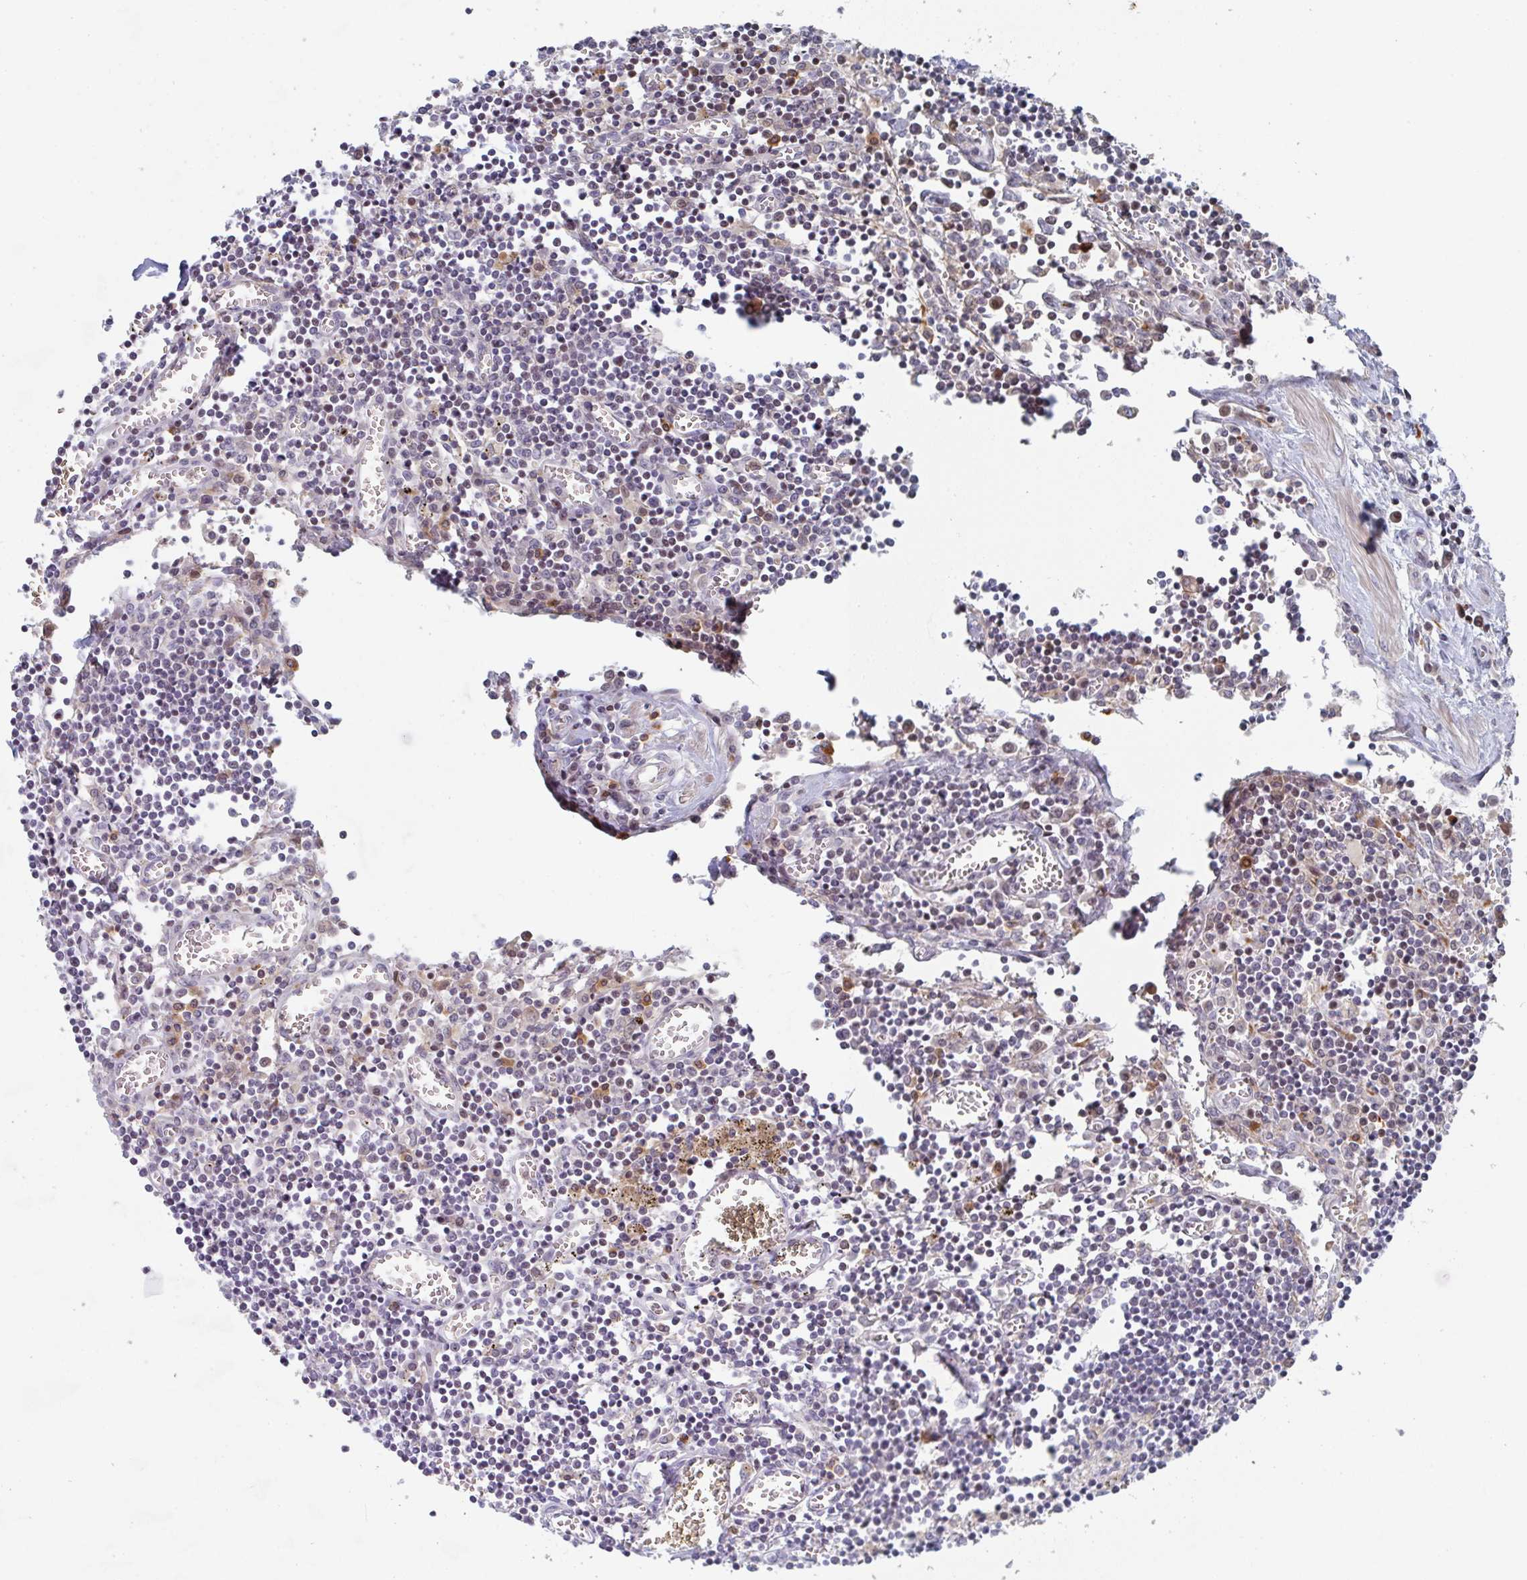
{"staining": {"intensity": "weak", "quantity": "25%-75%", "location": "cytoplasmic/membranous"}, "tissue": "lymph node", "cell_type": "Germinal center cells", "image_type": "normal", "snomed": [{"axis": "morphology", "description": "Normal tissue, NOS"}, {"axis": "topography", "description": "Lymph node"}], "caption": "High-magnification brightfield microscopy of benign lymph node stained with DAB (brown) and counterstained with hematoxylin (blue). germinal center cells exhibit weak cytoplasmic/membranous expression is present in about25%-75% of cells.", "gene": "KLHL33", "patient": {"sex": "male", "age": 66}}